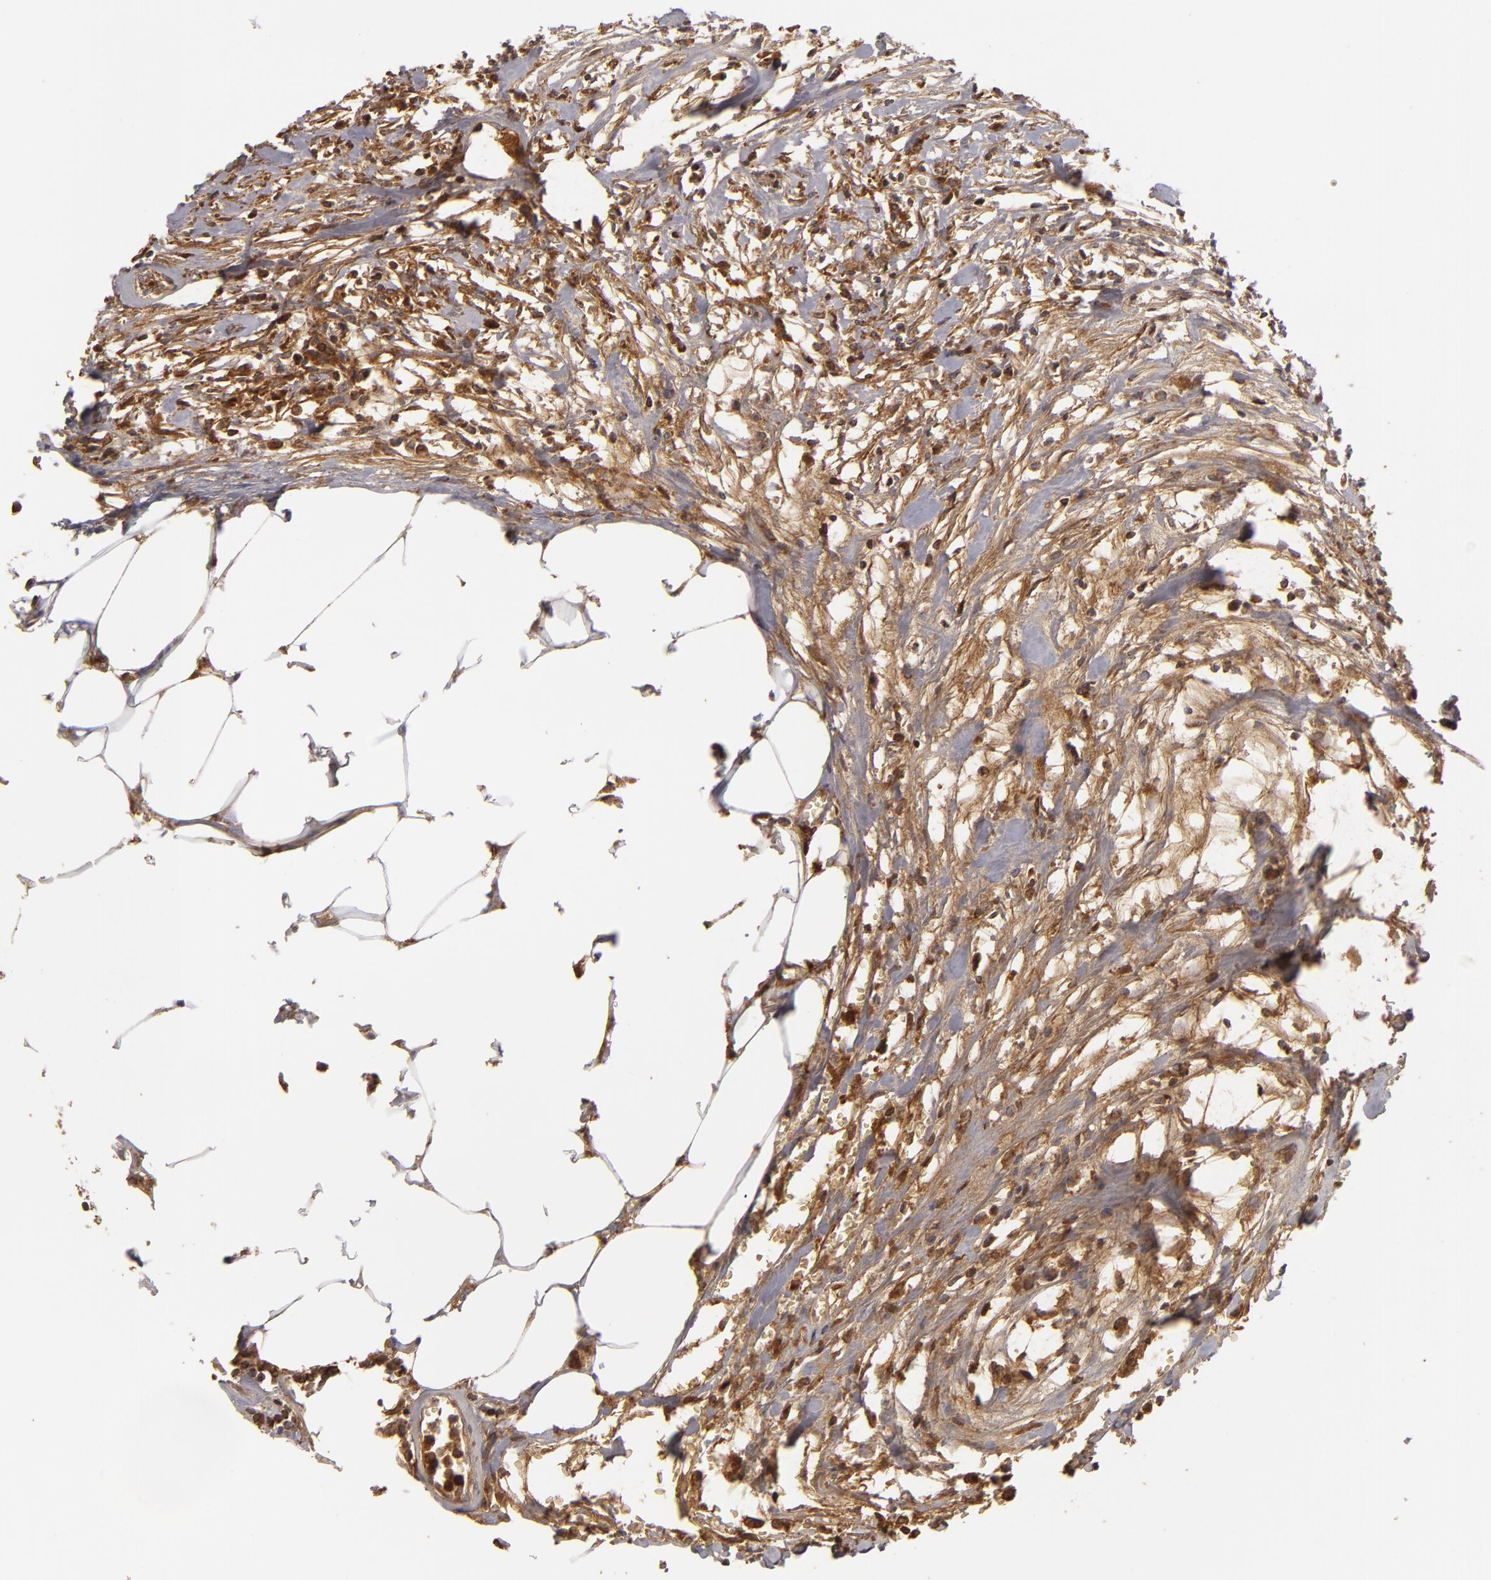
{"staining": {"intensity": "moderate", "quantity": ">75%", "location": "cytoplasmic/membranous"}, "tissue": "colorectal cancer", "cell_type": "Tumor cells", "image_type": "cancer", "snomed": [{"axis": "morphology", "description": "Adenocarcinoma, NOS"}, {"axis": "topography", "description": "Colon"}], "caption": "Immunohistochemistry of colorectal cancer demonstrates medium levels of moderate cytoplasmic/membranous positivity in approximately >75% of tumor cells.", "gene": "CFB", "patient": {"sex": "male", "age": 55}}